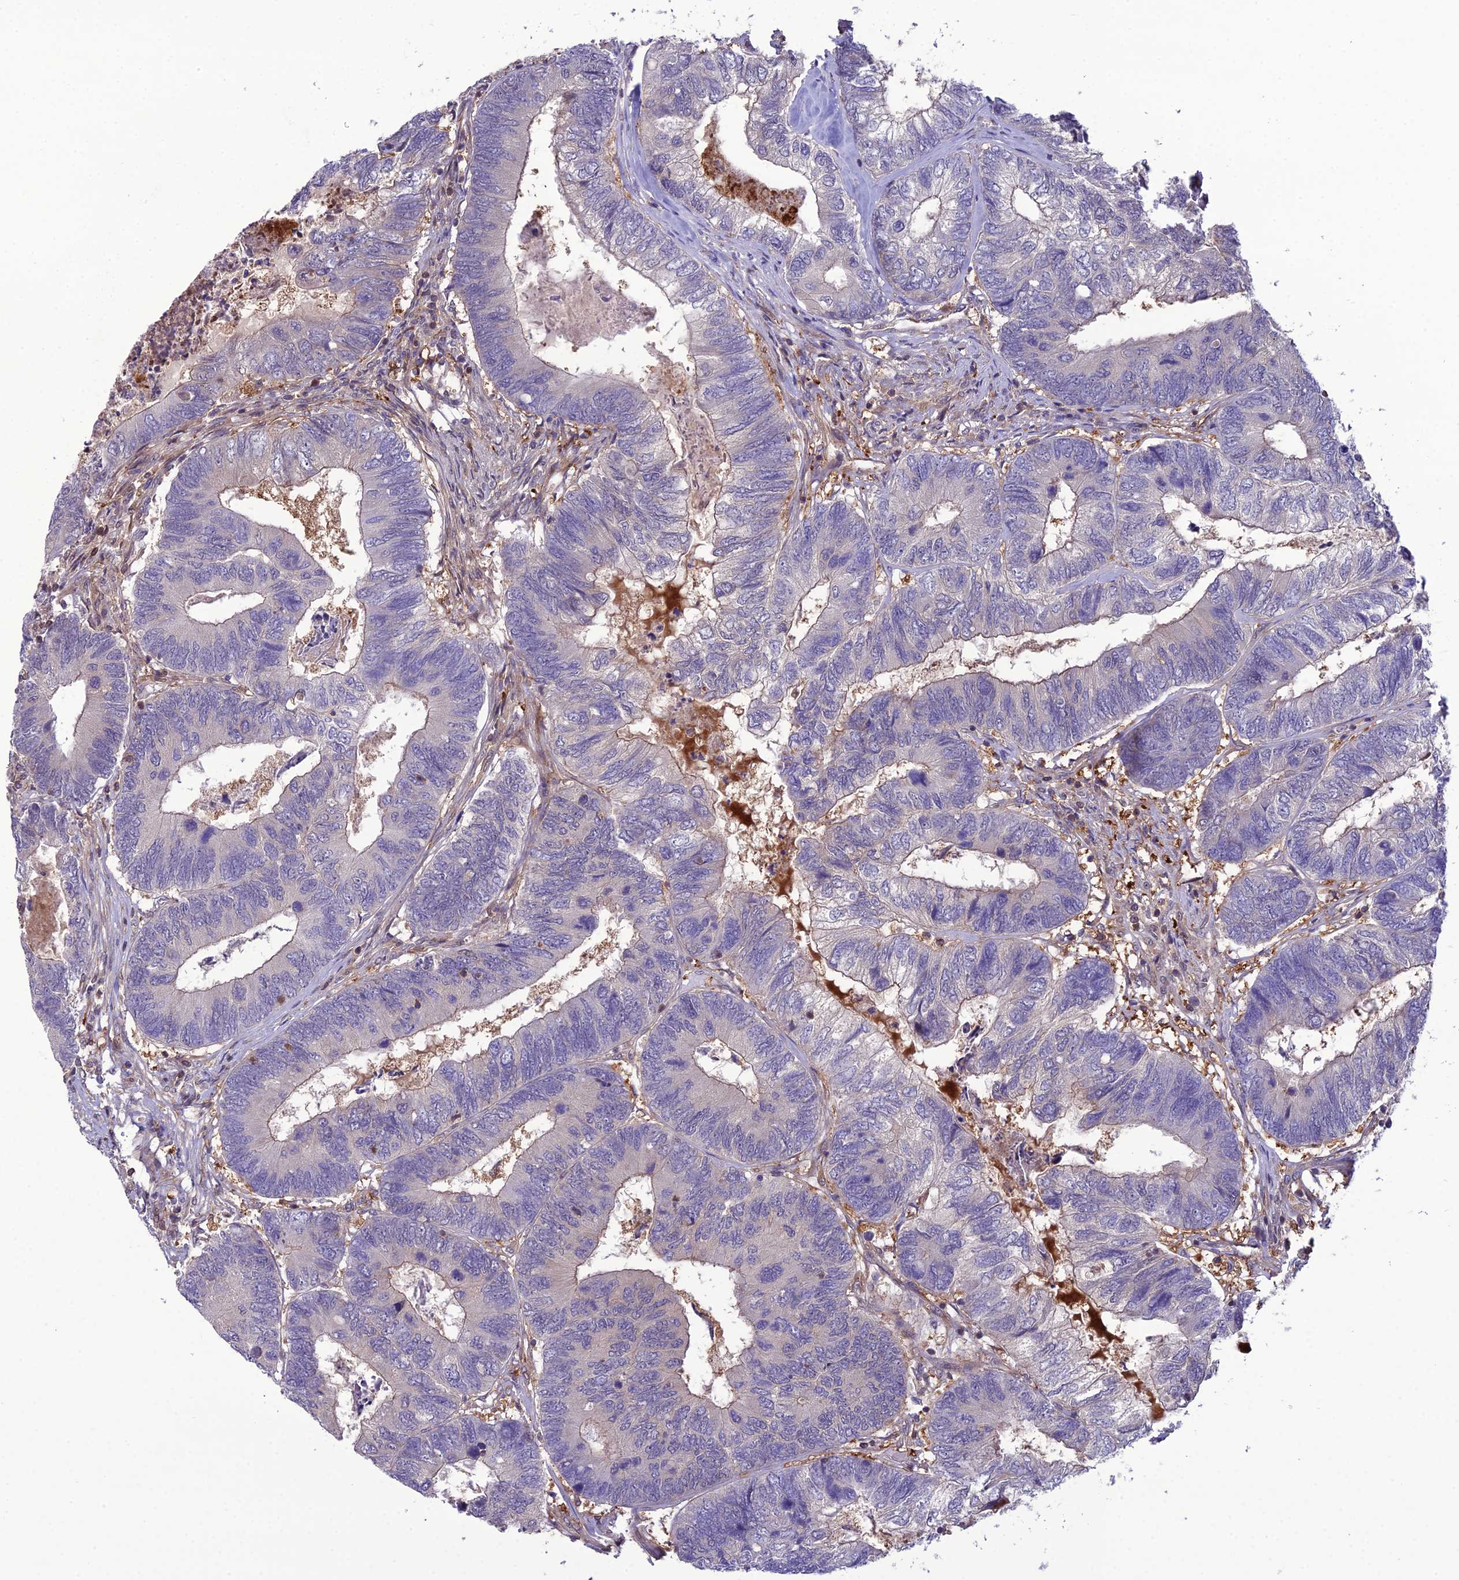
{"staining": {"intensity": "negative", "quantity": "none", "location": "none"}, "tissue": "colorectal cancer", "cell_type": "Tumor cells", "image_type": "cancer", "snomed": [{"axis": "morphology", "description": "Adenocarcinoma, NOS"}, {"axis": "topography", "description": "Colon"}], "caption": "Immunohistochemistry (IHC) photomicrograph of neoplastic tissue: adenocarcinoma (colorectal) stained with DAB (3,3'-diaminobenzidine) demonstrates no significant protein expression in tumor cells. The staining is performed using DAB (3,3'-diaminobenzidine) brown chromogen with nuclei counter-stained in using hematoxylin.", "gene": "GDF6", "patient": {"sex": "female", "age": 67}}